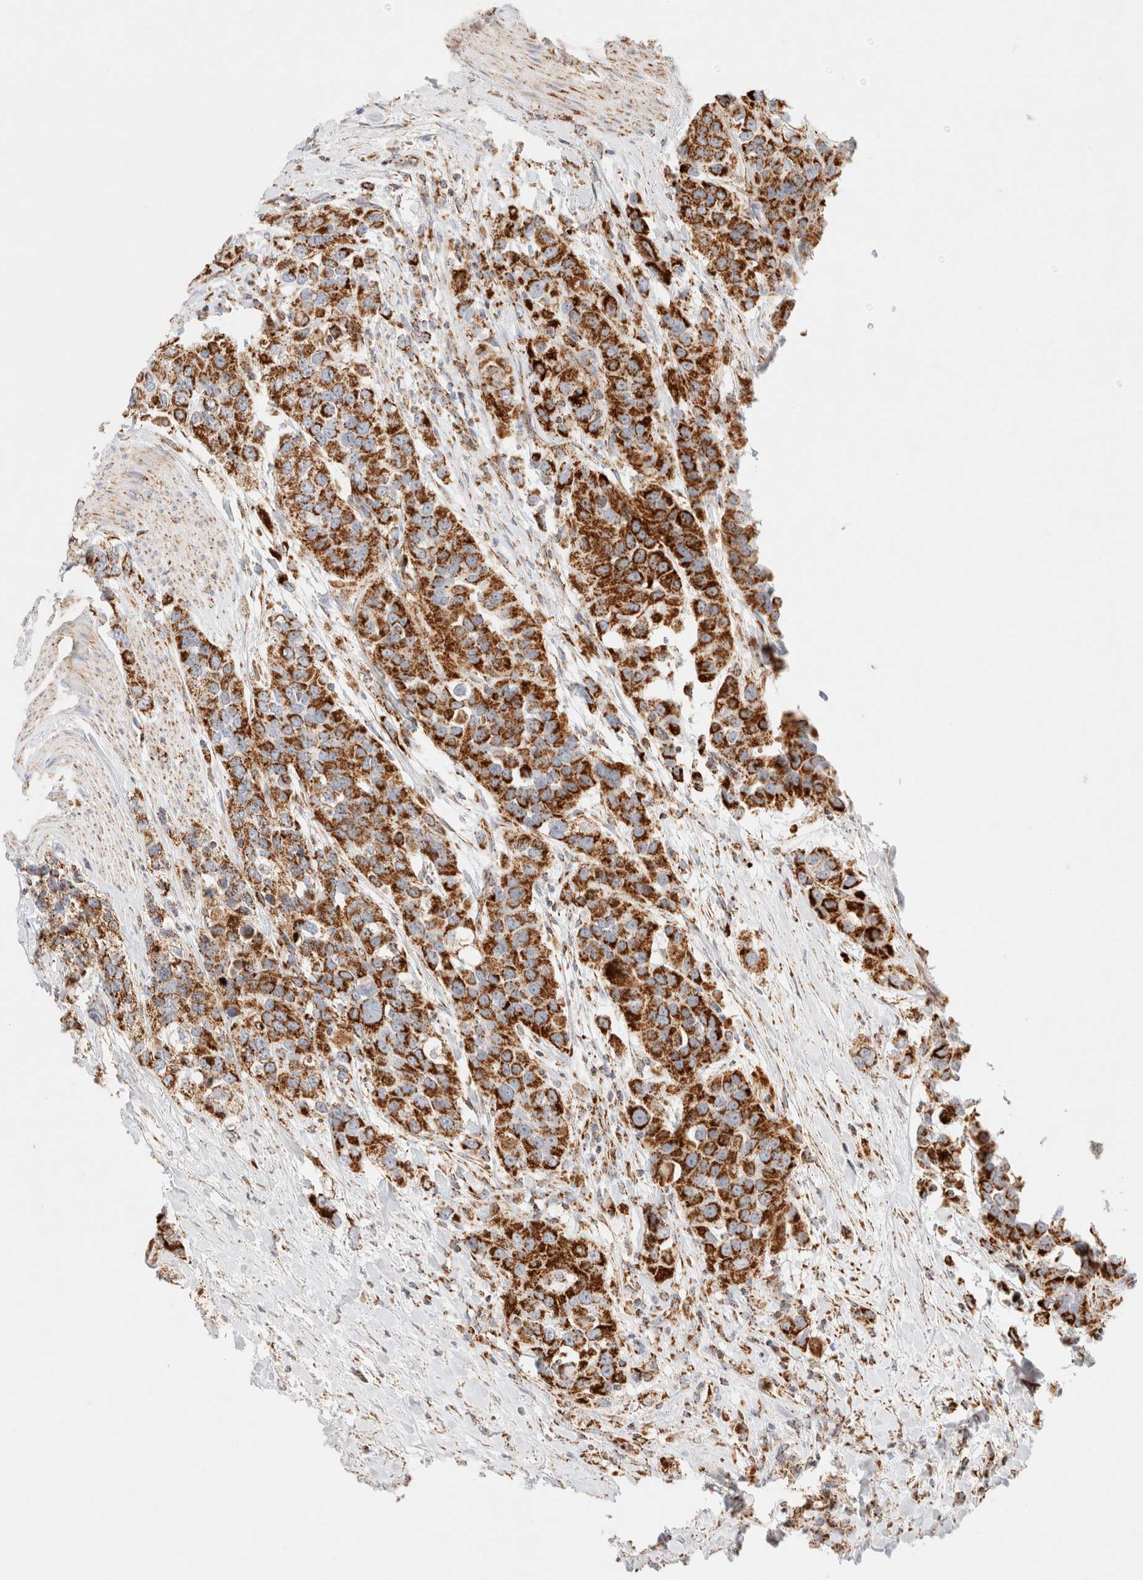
{"staining": {"intensity": "strong", "quantity": ">75%", "location": "cytoplasmic/membranous"}, "tissue": "urothelial cancer", "cell_type": "Tumor cells", "image_type": "cancer", "snomed": [{"axis": "morphology", "description": "Urothelial carcinoma, High grade"}, {"axis": "topography", "description": "Urinary bladder"}], "caption": "IHC (DAB) staining of urothelial cancer displays strong cytoplasmic/membranous protein staining in about >75% of tumor cells.", "gene": "PHB2", "patient": {"sex": "female", "age": 80}}